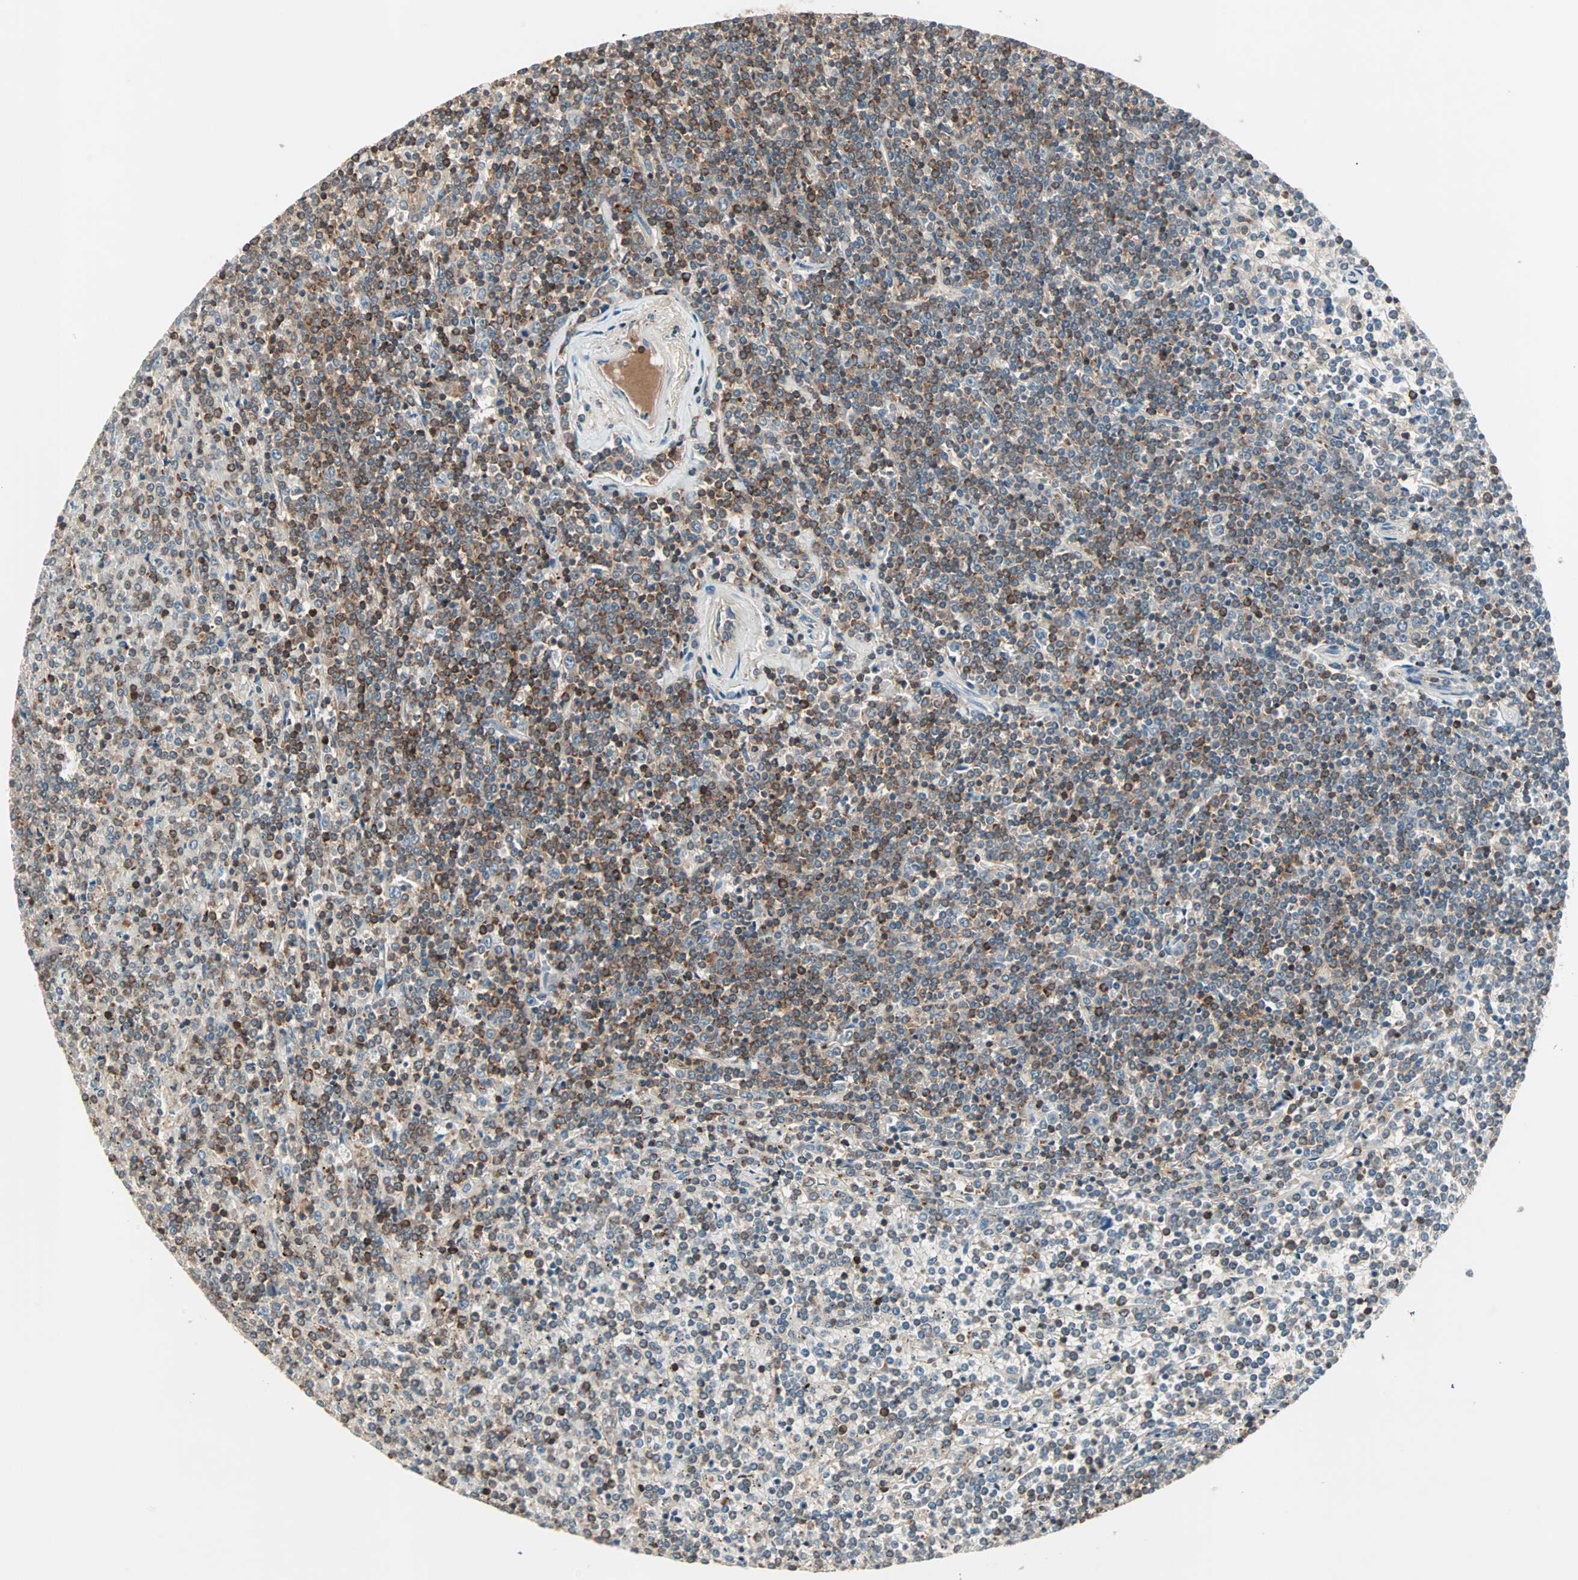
{"staining": {"intensity": "strong", "quantity": ">75%", "location": "cytoplasmic/membranous"}, "tissue": "lymphoma", "cell_type": "Tumor cells", "image_type": "cancer", "snomed": [{"axis": "morphology", "description": "Malignant lymphoma, non-Hodgkin's type, Low grade"}, {"axis": "topography", "description": "Spleen"}], "caption": "A high-resolution image shows immunohistochemistry (IHC) staining of malignant lymphoma, non-Hodgkin's type (low-grade), which exhibits strong cytoplasmic/membranous positivity in approximately >75% of tumor cells.", "gene": "TEC", "patient": {"sex": "female", "age": 19}}